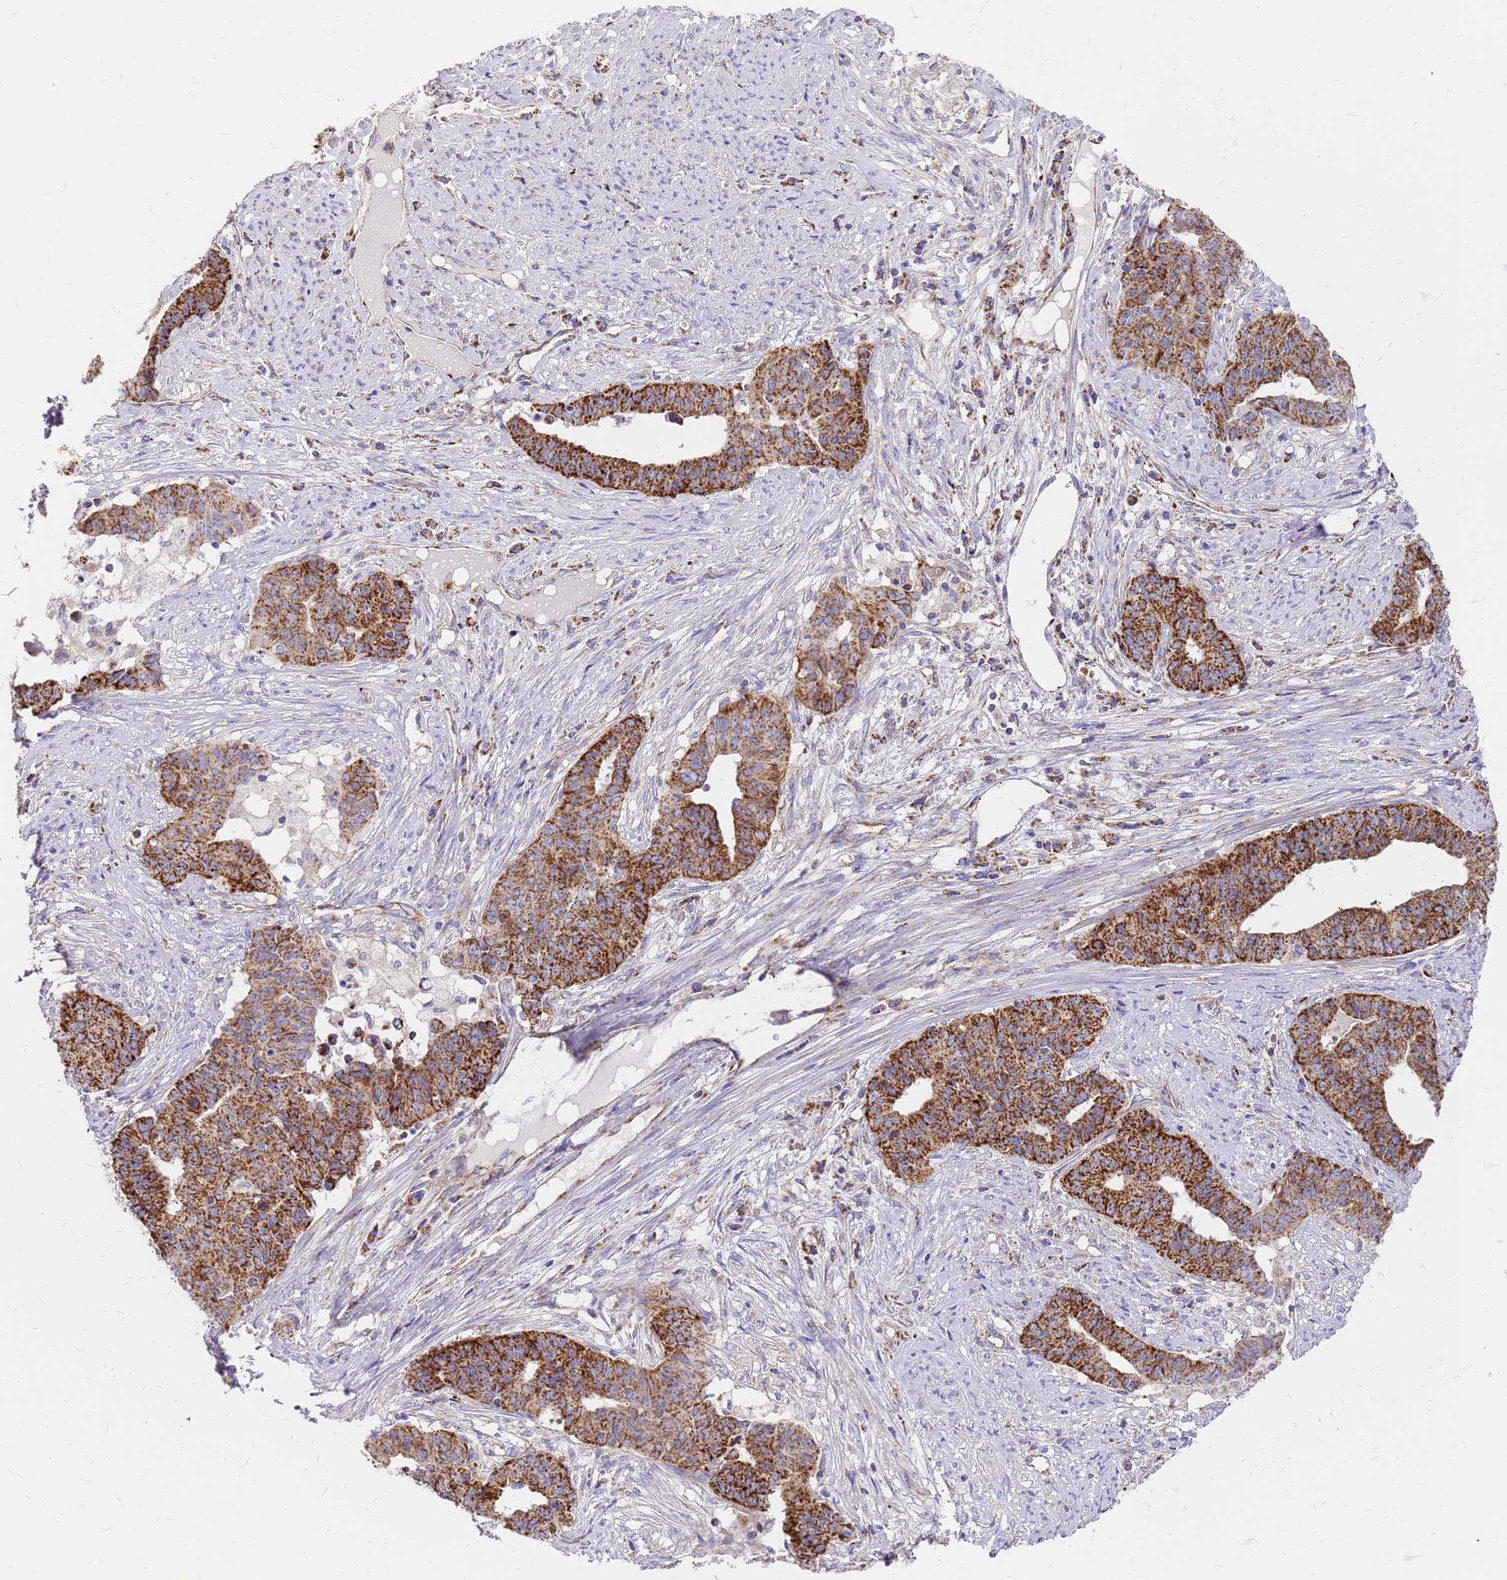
{"staining": {"intensity": "strong", "quantity": ">75%", "location": "cytoplasmic/membranous"}, "tissue": "endometrial cancer", "cell_type": "Tumor cells", "image_type": "cancer", "snomed": [{"axis": "morphology", "description": "Adenocarcinoma, NOS"}, {"axis": "topography", "description": "Endometrium"}], "caption": "DAB immunohistochemical staining of endometrial cancer (adenocarcinoma) displays strong cytoplasmic/membranous protein staining in approximately >75% of tumor cells. (Brightfield microscopy of DAB IHC at high magnification).", "gene": "MRPS26", "patient": {"sex": "female", "age": 59}}